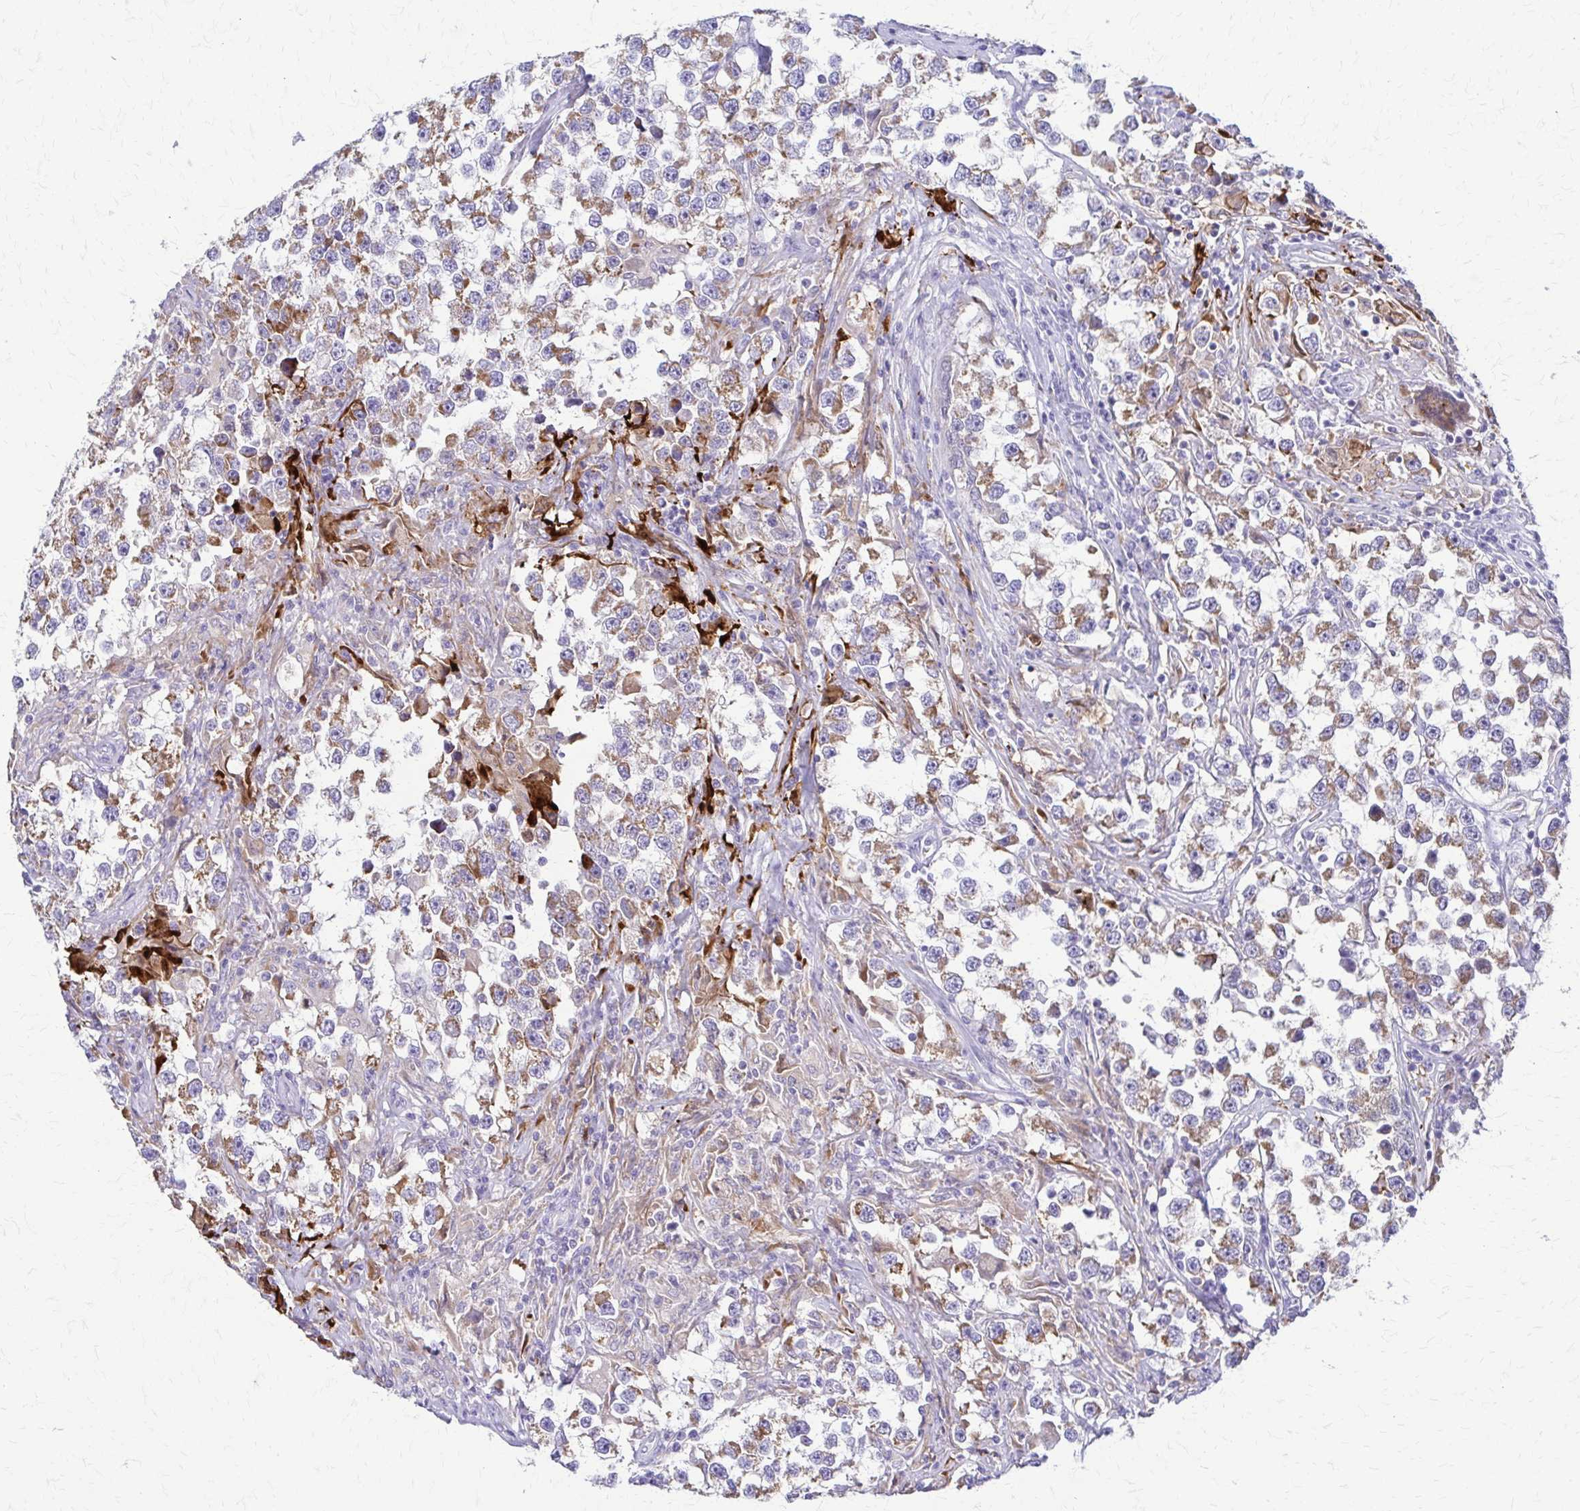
{"staining": {"intensity": "moderate", "quantity": ">75%", "location": "cytoplasmic/membranous"}, "tissue": "testis cancer", "cell_type": "Tumor cells", "image_type": "cancer", "snomed": [{"axis": "morphology", "description": "Seminoma, NOS"}, {"axis": "topography", "description": "Testis"}], "caption": "Immunohistochemistry (IHC) image of neoplastic tissue: seminoma (testis) stained using immunohistochemistry demonstrates medium levels of moderate protein expression localized specifically in the cytoplasmic/membranous of tumor cells, appearing as a cytoplasmic/membranous brown color.", "gene": "SAMD13", "patient": {"sex": "male", "age": 46}}